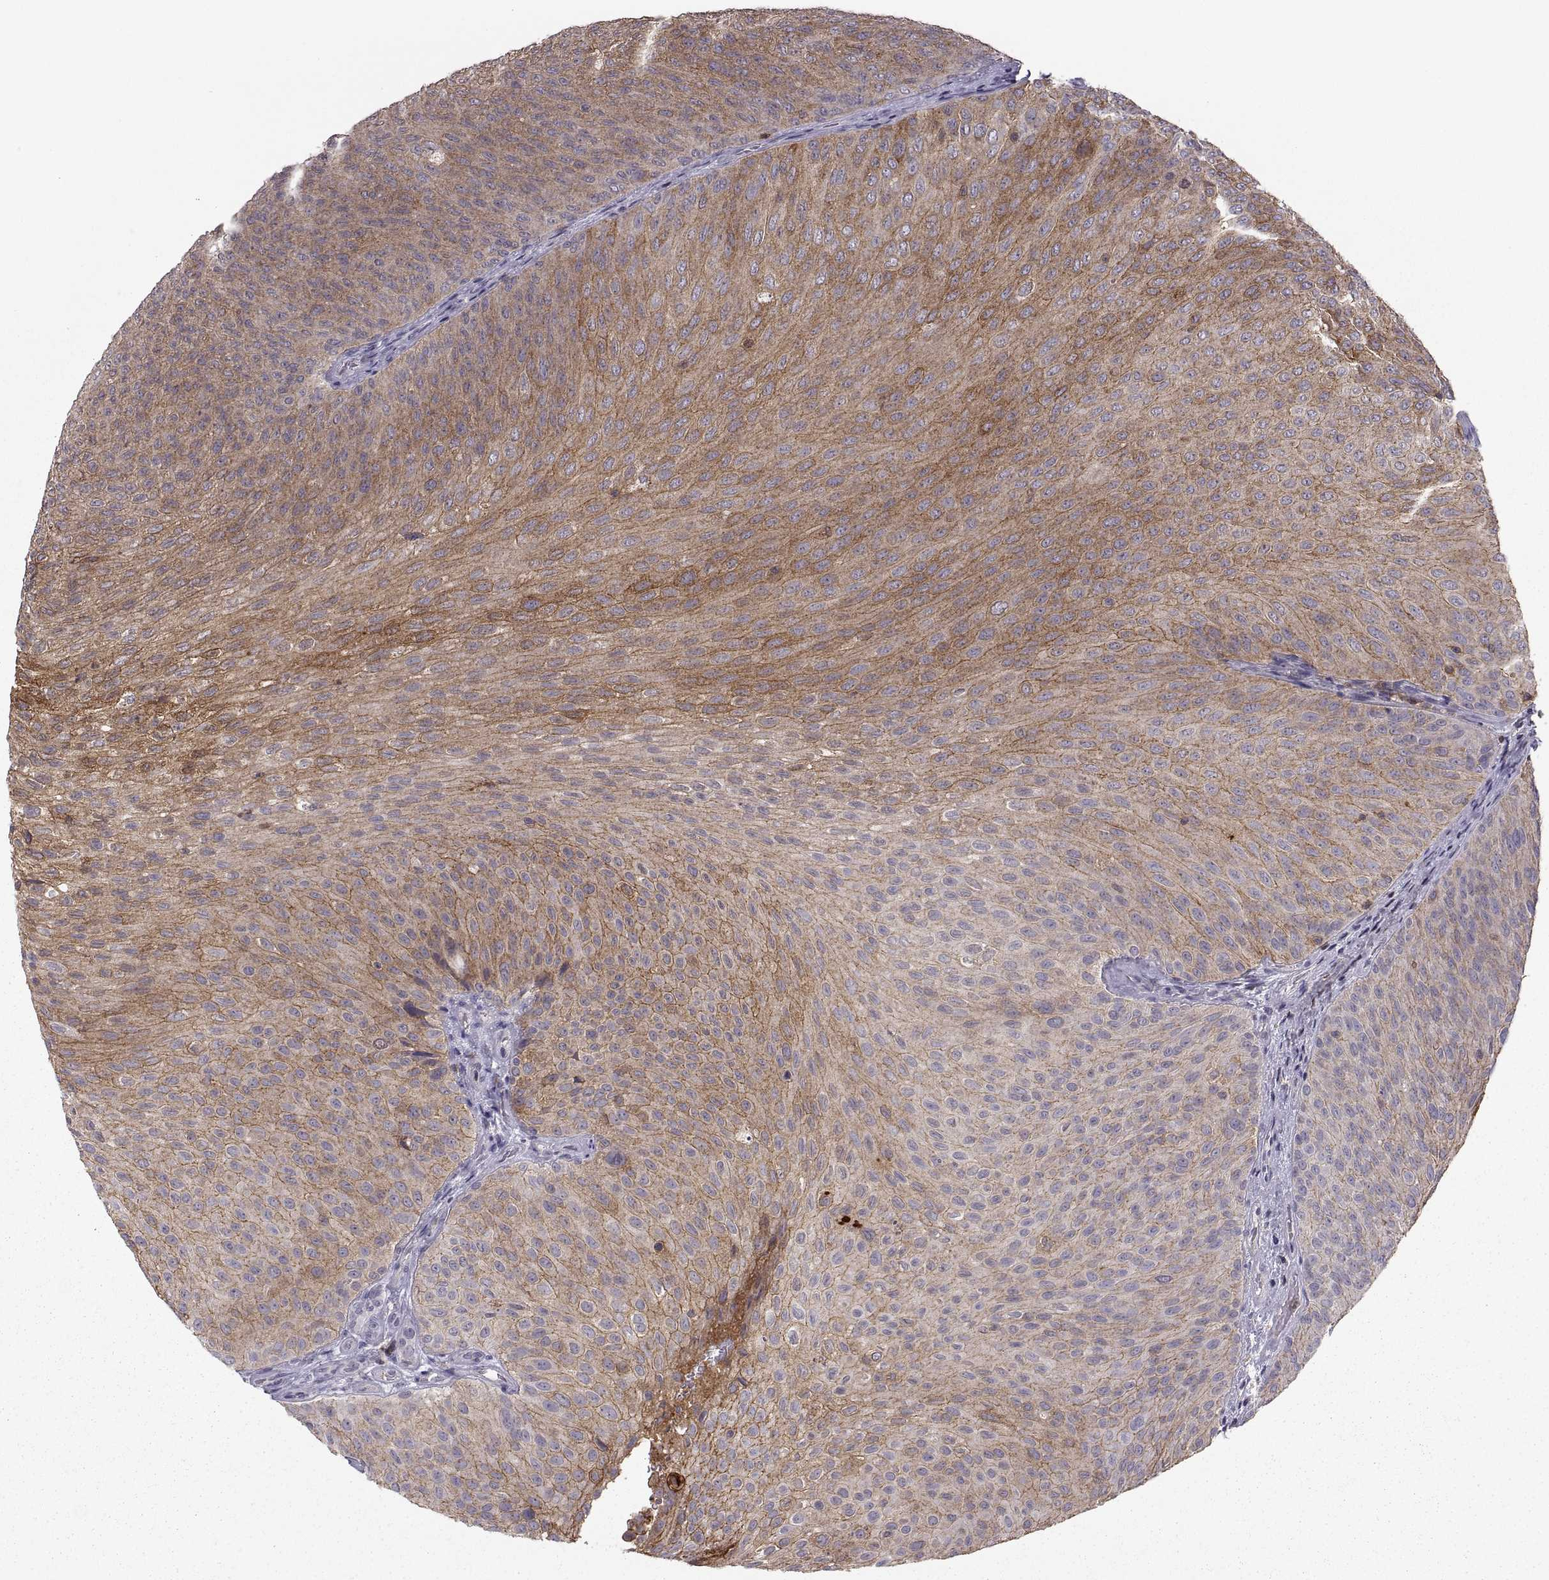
{"staining": {"intensity": "moderate", "quantity": "25%-75%", "location": "cytoplasmic/membranous"}, "tissue": "urothelial cancer", "cell_type": "Tumor cells", "image_type": "cancer", "snomed": [{"axis": "morphology", "description": "Urothelial carcinoma, Low grade"}, {"axis": "topography", "description": "Urinary bladder"}], "caption": "The micrograph shows a brown stain indicating the presence of a protein in the cytoplasmic/membranous of tumor cells in urothelial cancer.", "gene": "EZR", "patient": {"sex": "male", "age": 78}}